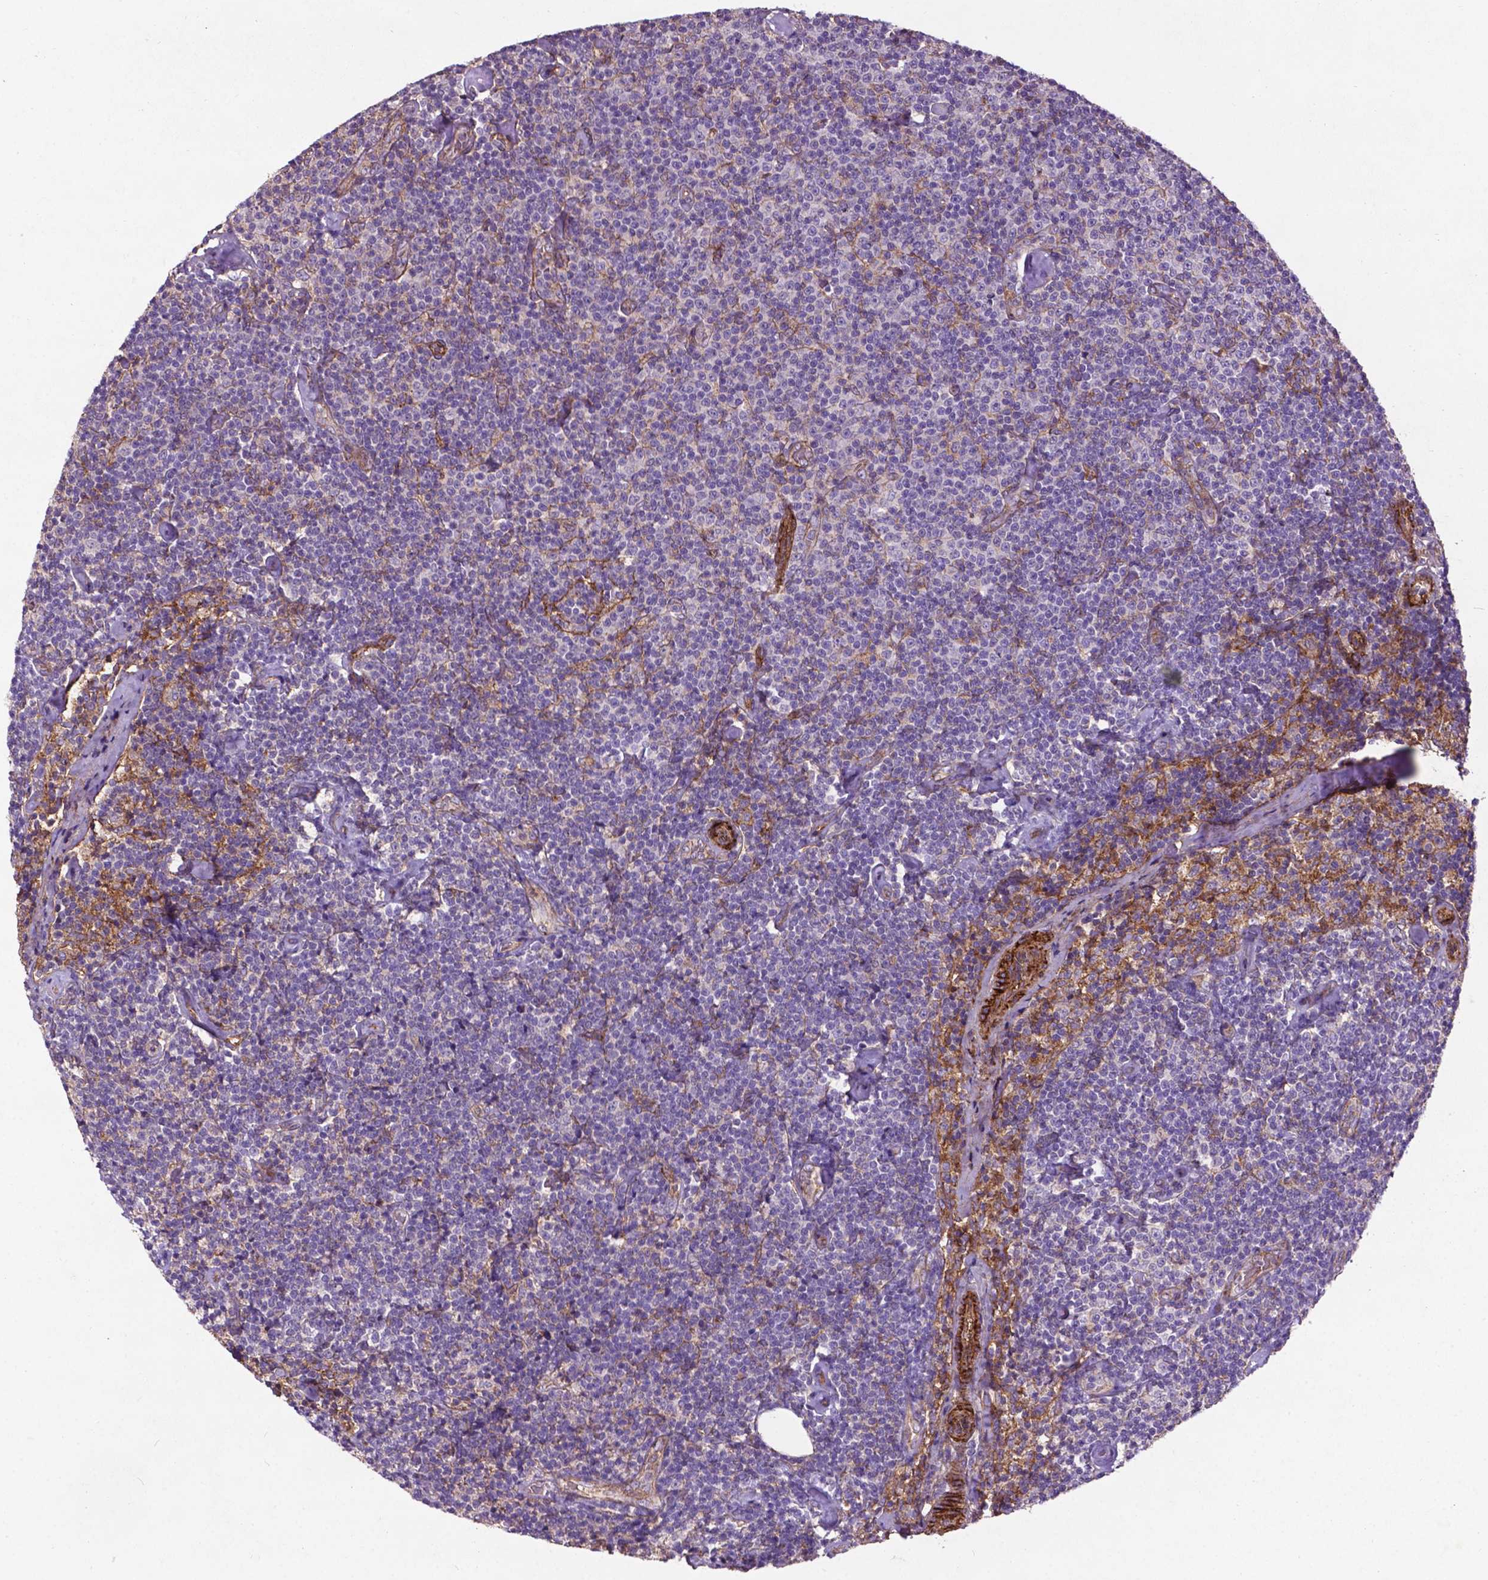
{"staining": {"intensity": "negative", "quantity": "none", "location": "none"}, "tissue": "lymphoma", "cell_type": "Tumor cells", "image_type": "cancer", "snomed": [{"axis": "morphology", "description": "Malignant lymphoma, non-Hodgkin's type, Low grade"}, {"axis": "topography", "description": "Lymph node"}], "caption": "Tumor cells are negative for protein expression in human lymphoma.", "gene": "RRAS", "patient": {"sex": "male", "age": 81}}